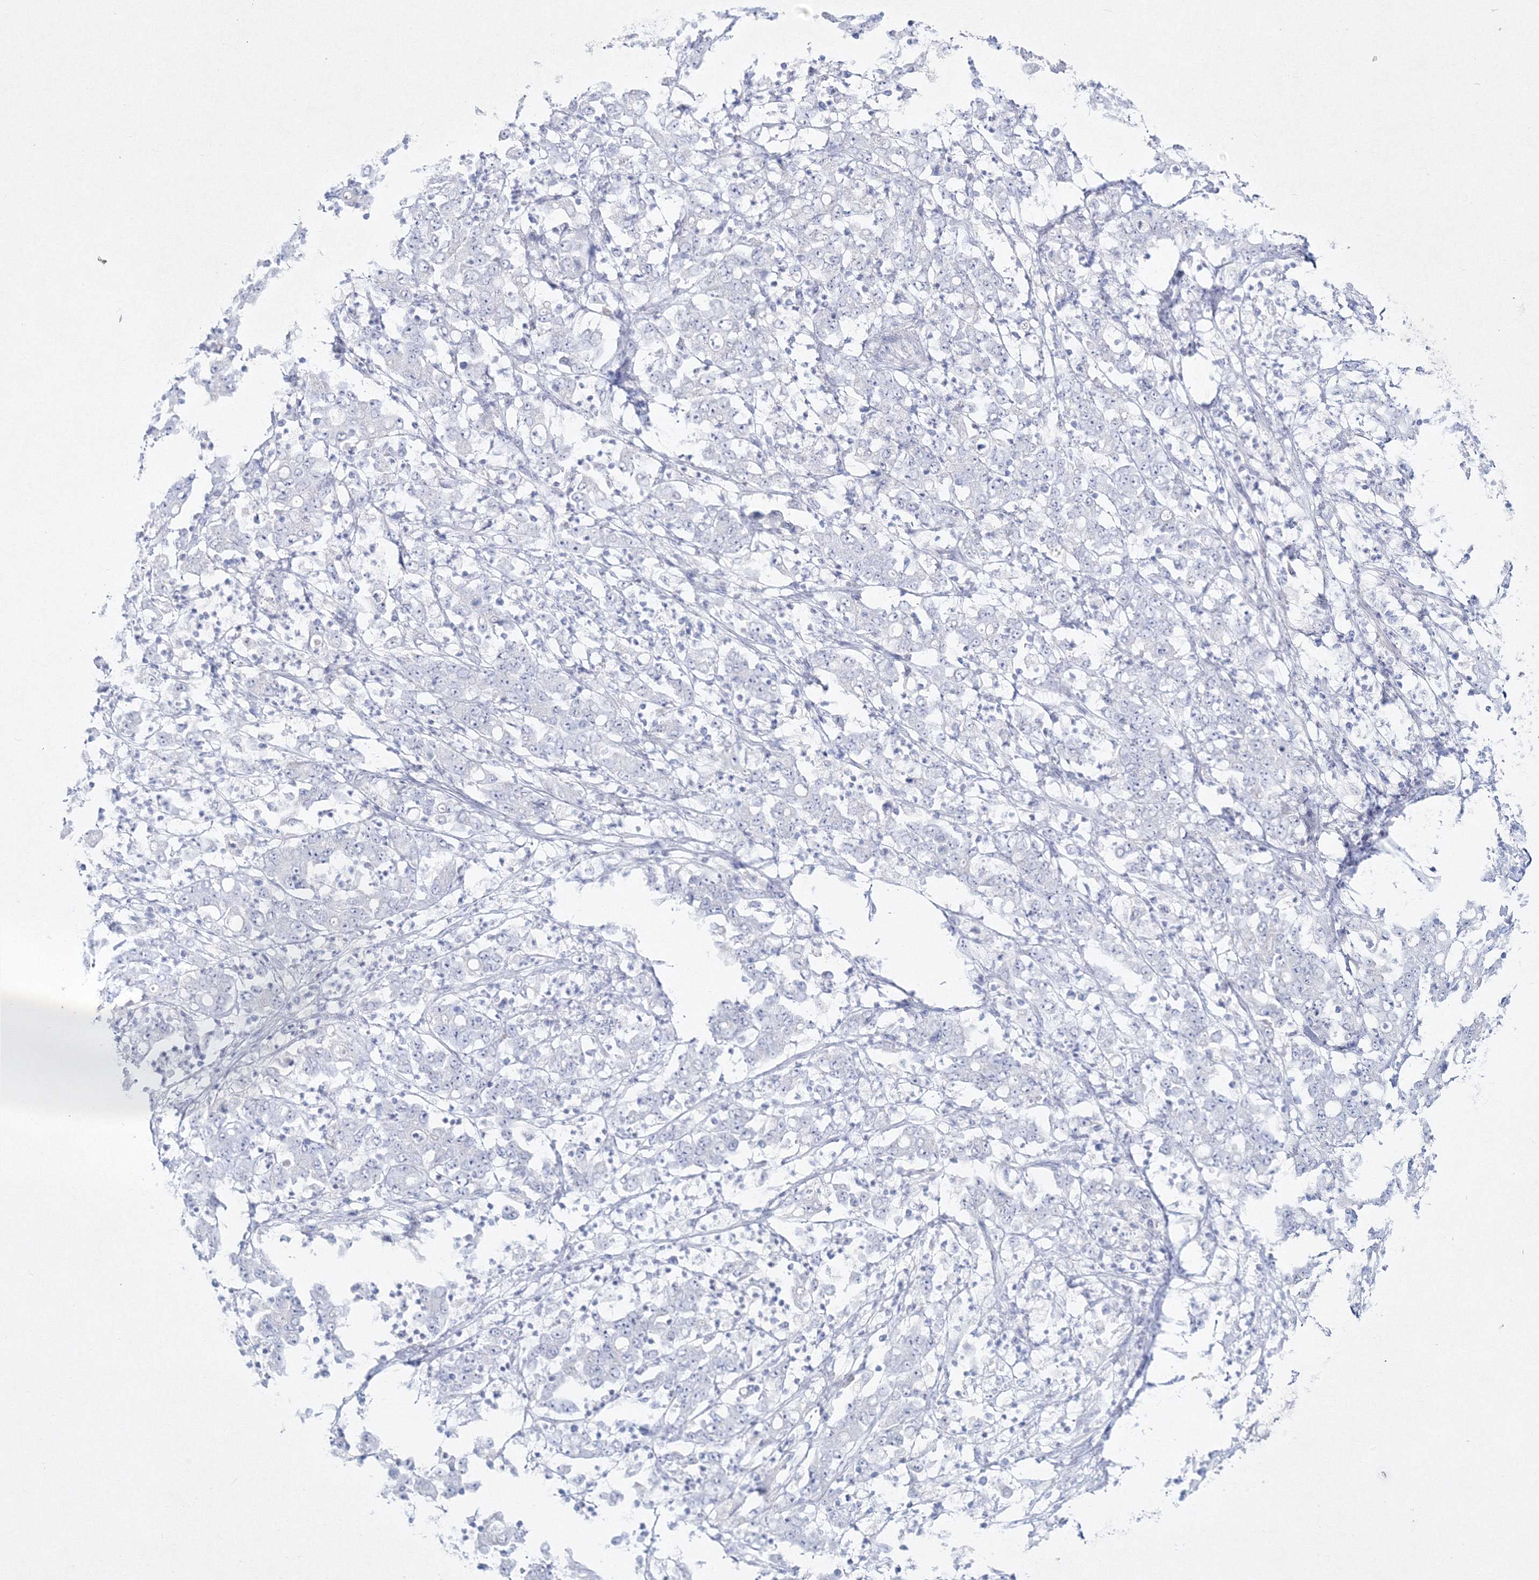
{"staining": {"intensity": "negative", "quantity": "none", "location": "none"}, "tissue": "stomach cancer", "cell_type": "Tumor cells", "image_type": "cancer", "snomed": [{"axis": "morphology", "description": "Adenocarcinoma, NOS"}, {"axis": "topography", "description": "Stomach, lower"}], "caption": "High power microscopy micrograph of an immunohistochemistry micrograph of adenocarcinoma (stomach), revealing no significant staining in tumor cells.", "gene": "NEU4", "patient": {"sex": "female", "age": 71}}